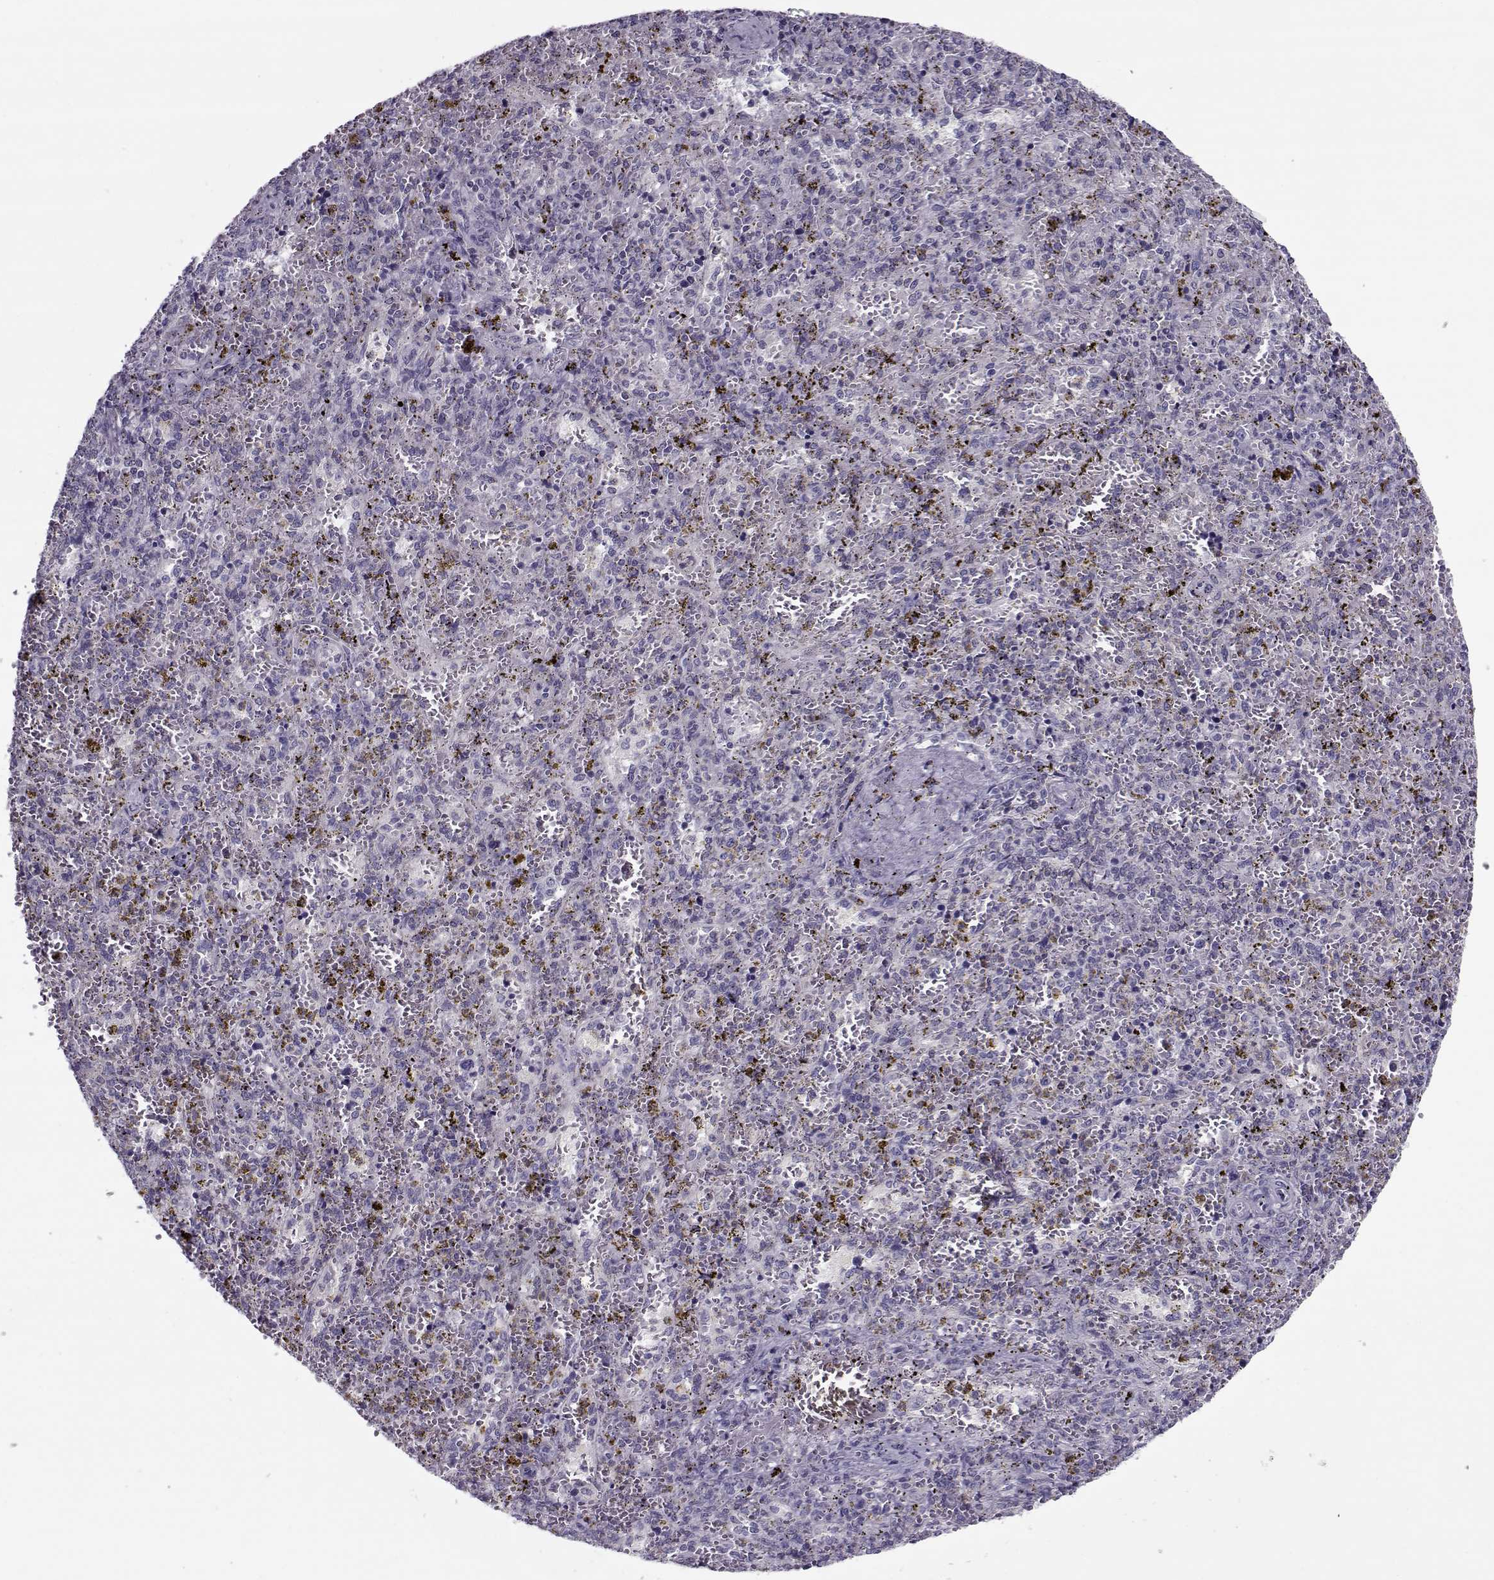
{"staining": {"intensity": "negative", "quantity": "none", "location": "none"}, "tissue": "spleen", "cell_type": "Cells in red pulp", "image_type": "normal", "snomed": [{"axis": "morphology", "description": "Normal tissue, NOS"}, {"axis": "topography", "description": "Spleen"}], "caption": "Spleen stained for a protein using immunohistochemistry reveals no expression cells in red pulp.", "gene": "PP2D1", "patient": {"sex": "female", "age": 50}}